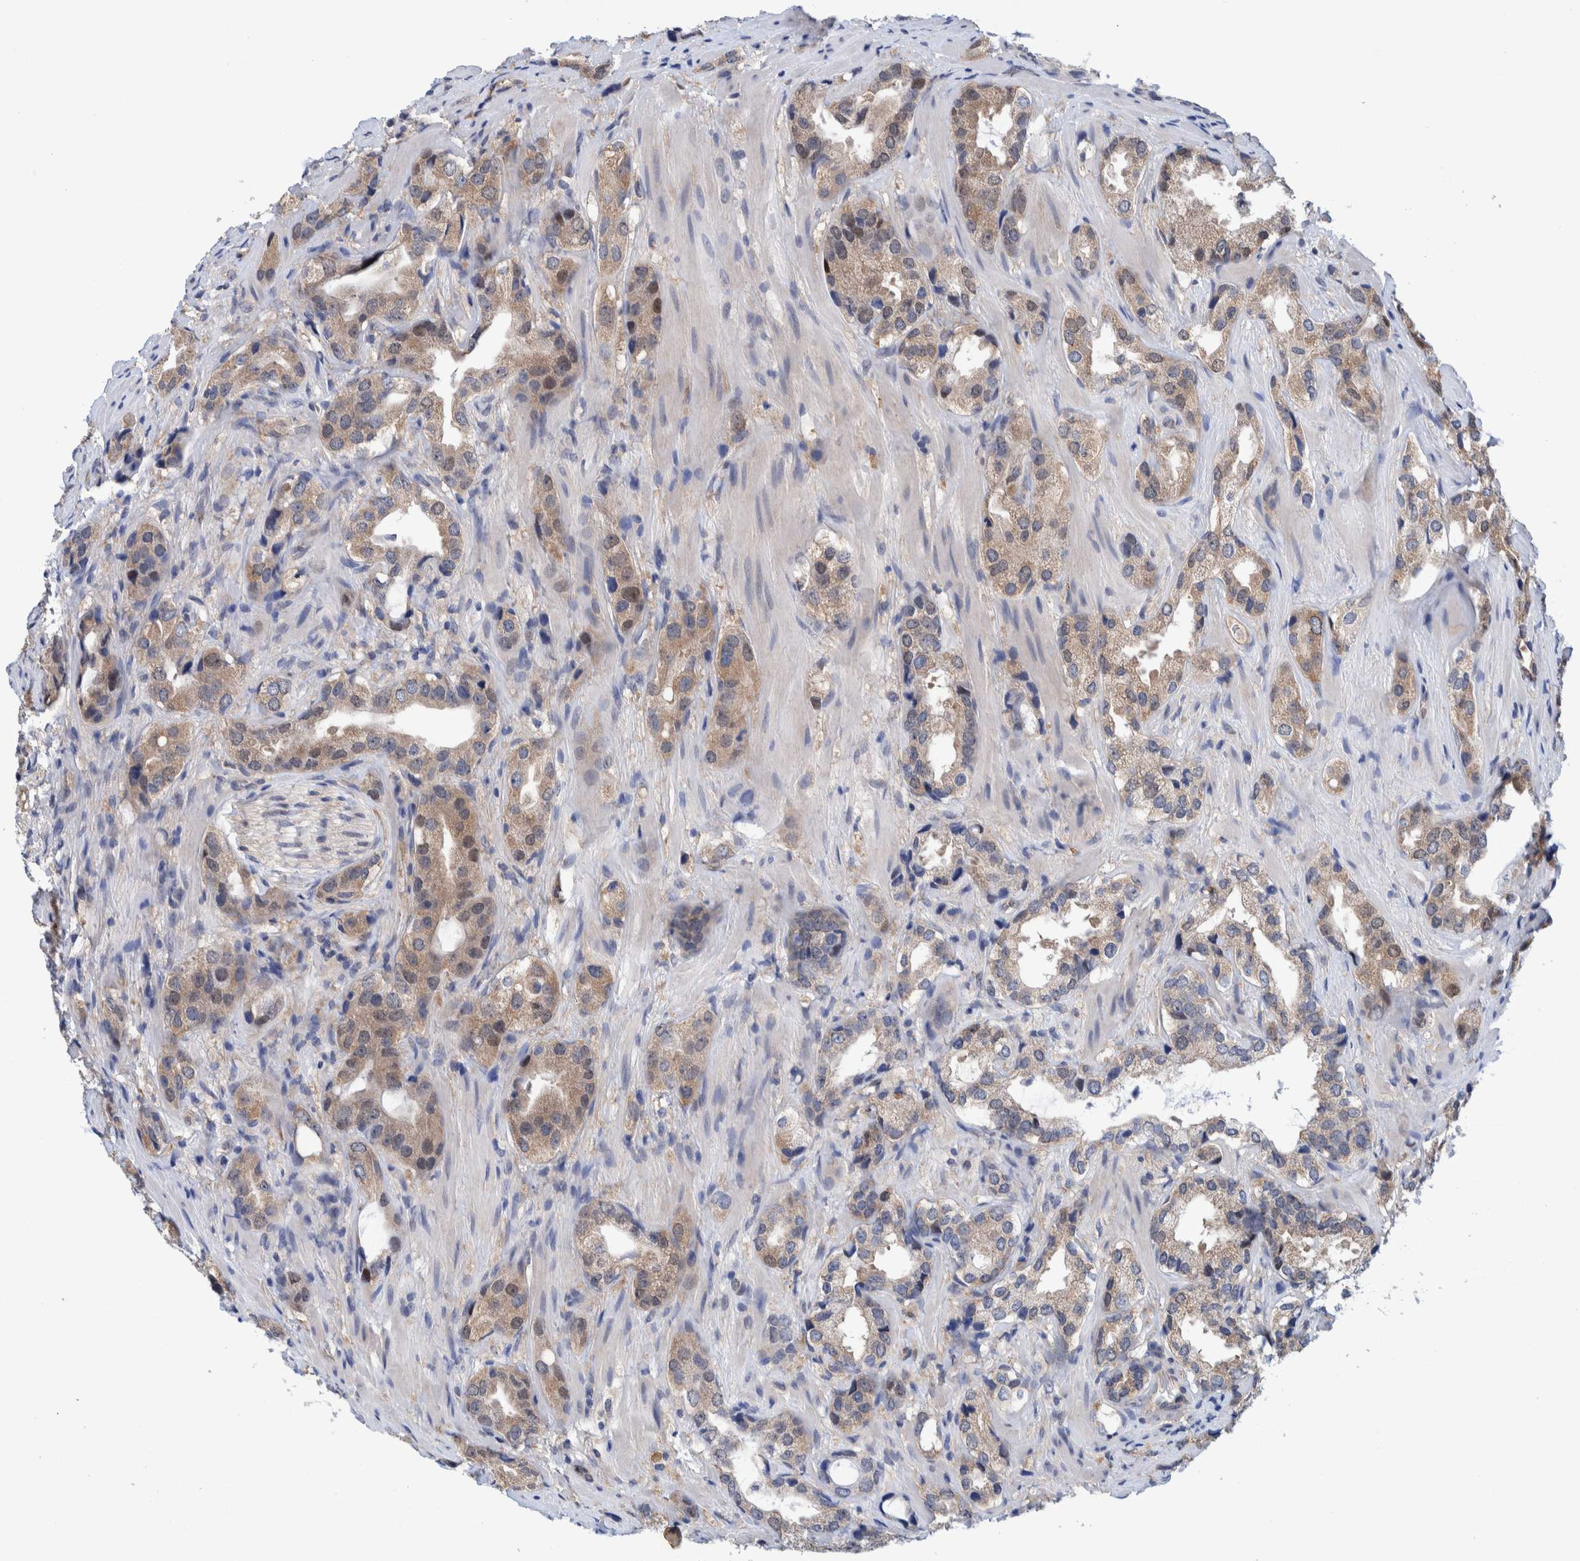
{"staining": {"intensity": "weak", "quantity": "25%-75%", "location": "cytoplasmic/membranous"}, "tissue": "prostate cancer", "cell_type": "Tumor cells", "image_type": "cancer", "snomed": [{"axis": "morphology", "description": "Adenocarcinoma, High grade"}, {"axis": "topography", "description": "Prostate"}], "caption": "Prostate cancer tissue exhibits weak cytoplasmic/membranous expression in approximately 25%-75% of tumor cells, visualized by immunohistochemistry.", "gene": "PFAS", "patient": {"sex": "male", "age": 63}}